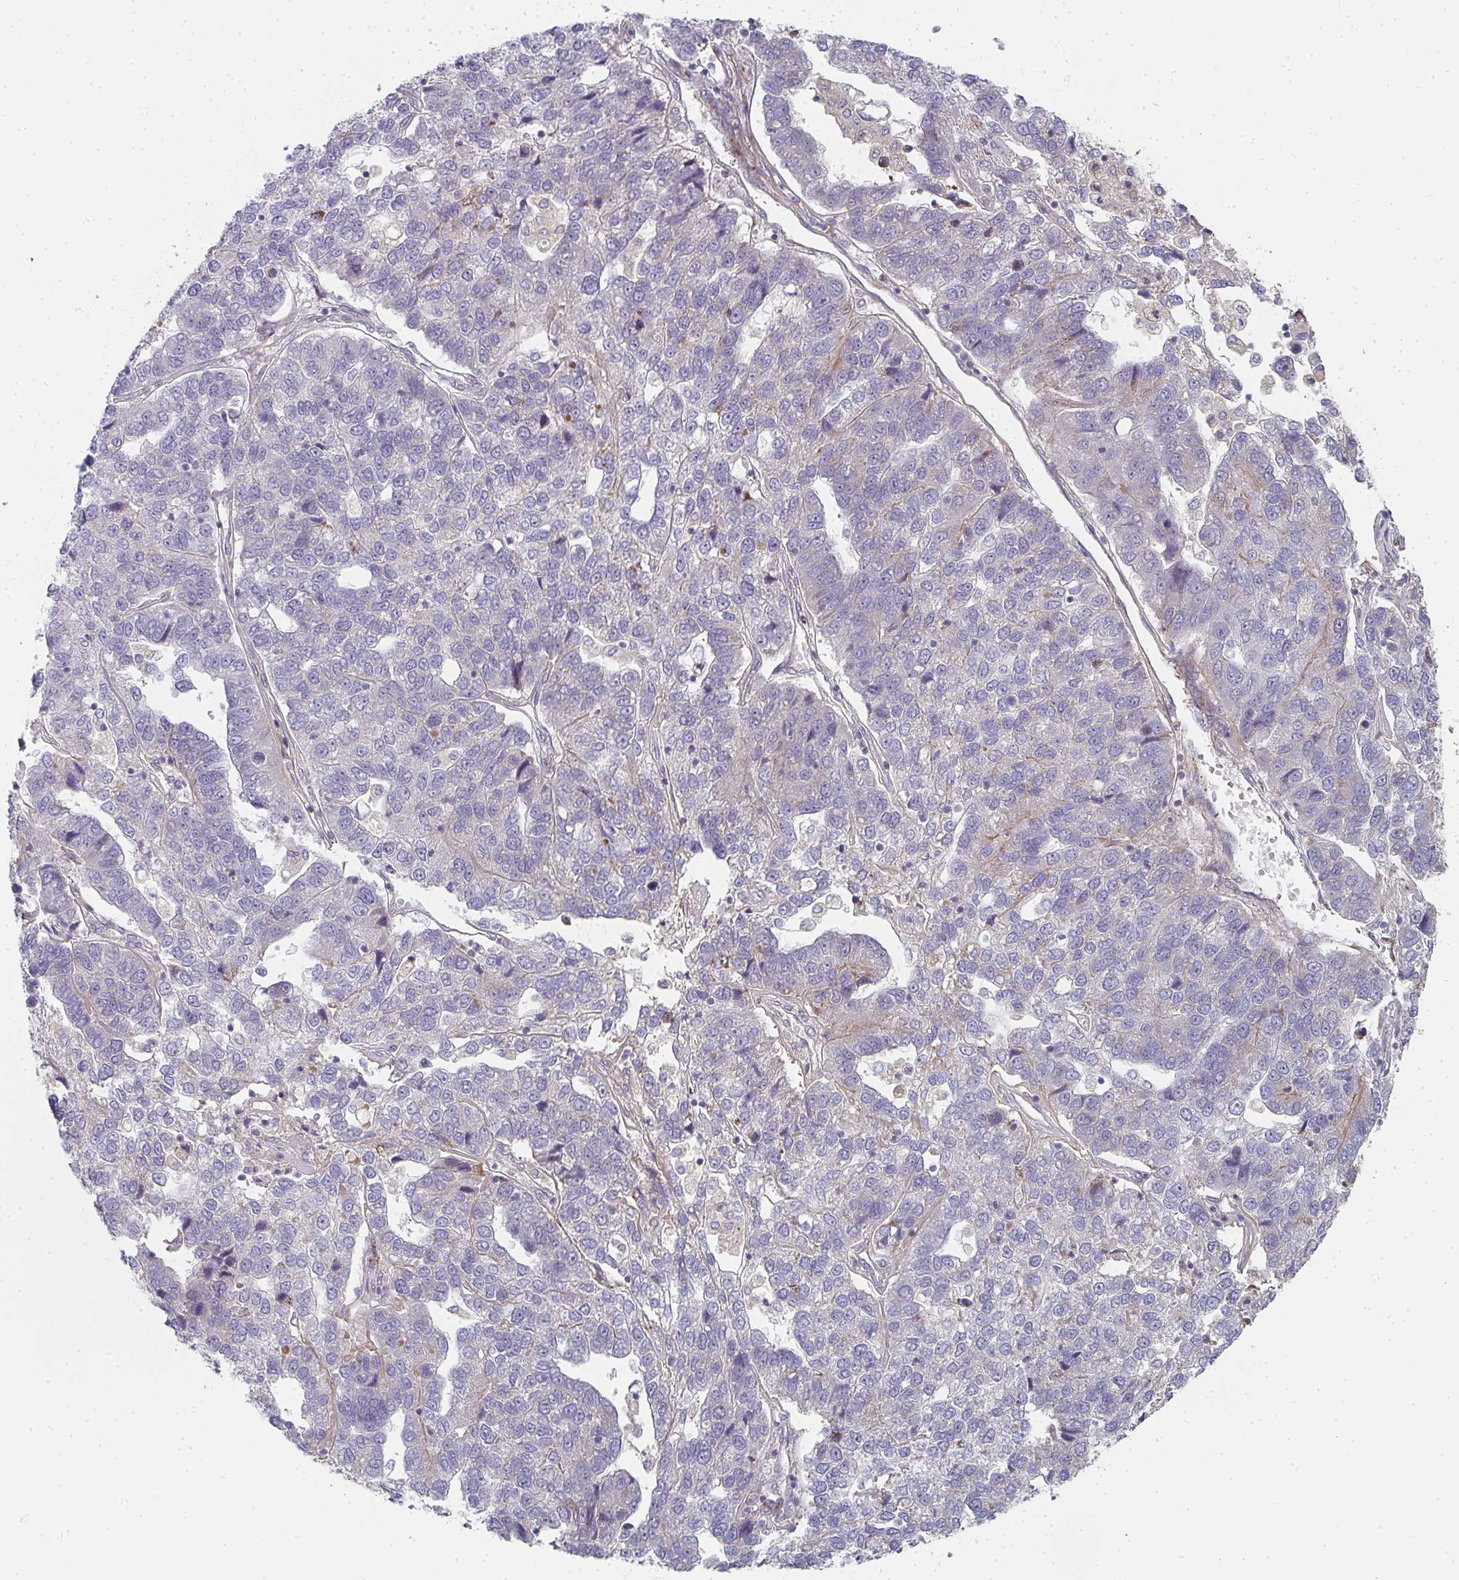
{"staining": {"intensity": "negative", "quantity": "none", "location": "none"}, "tissue": "pancreatic cancer", "cell_type": "Tumor cells", "image_type": "cancer", "snomed": [{"axis": "morphology", "description": "Adenocarcinoma, NOS"}, {"axis": "topography", "description": "Pancreas"}], "caption": "This is a micrograph of IHC staining of adenocarcinoma (pancreatic), which shows no expression in tumor cells. (Stains: DAB IHC with hematoxylin counter stain, Microscopy: brightfield microscopy at high magnification).", "gene": "RHEBL1", "patient": {"sex": "female", "age": 61}}